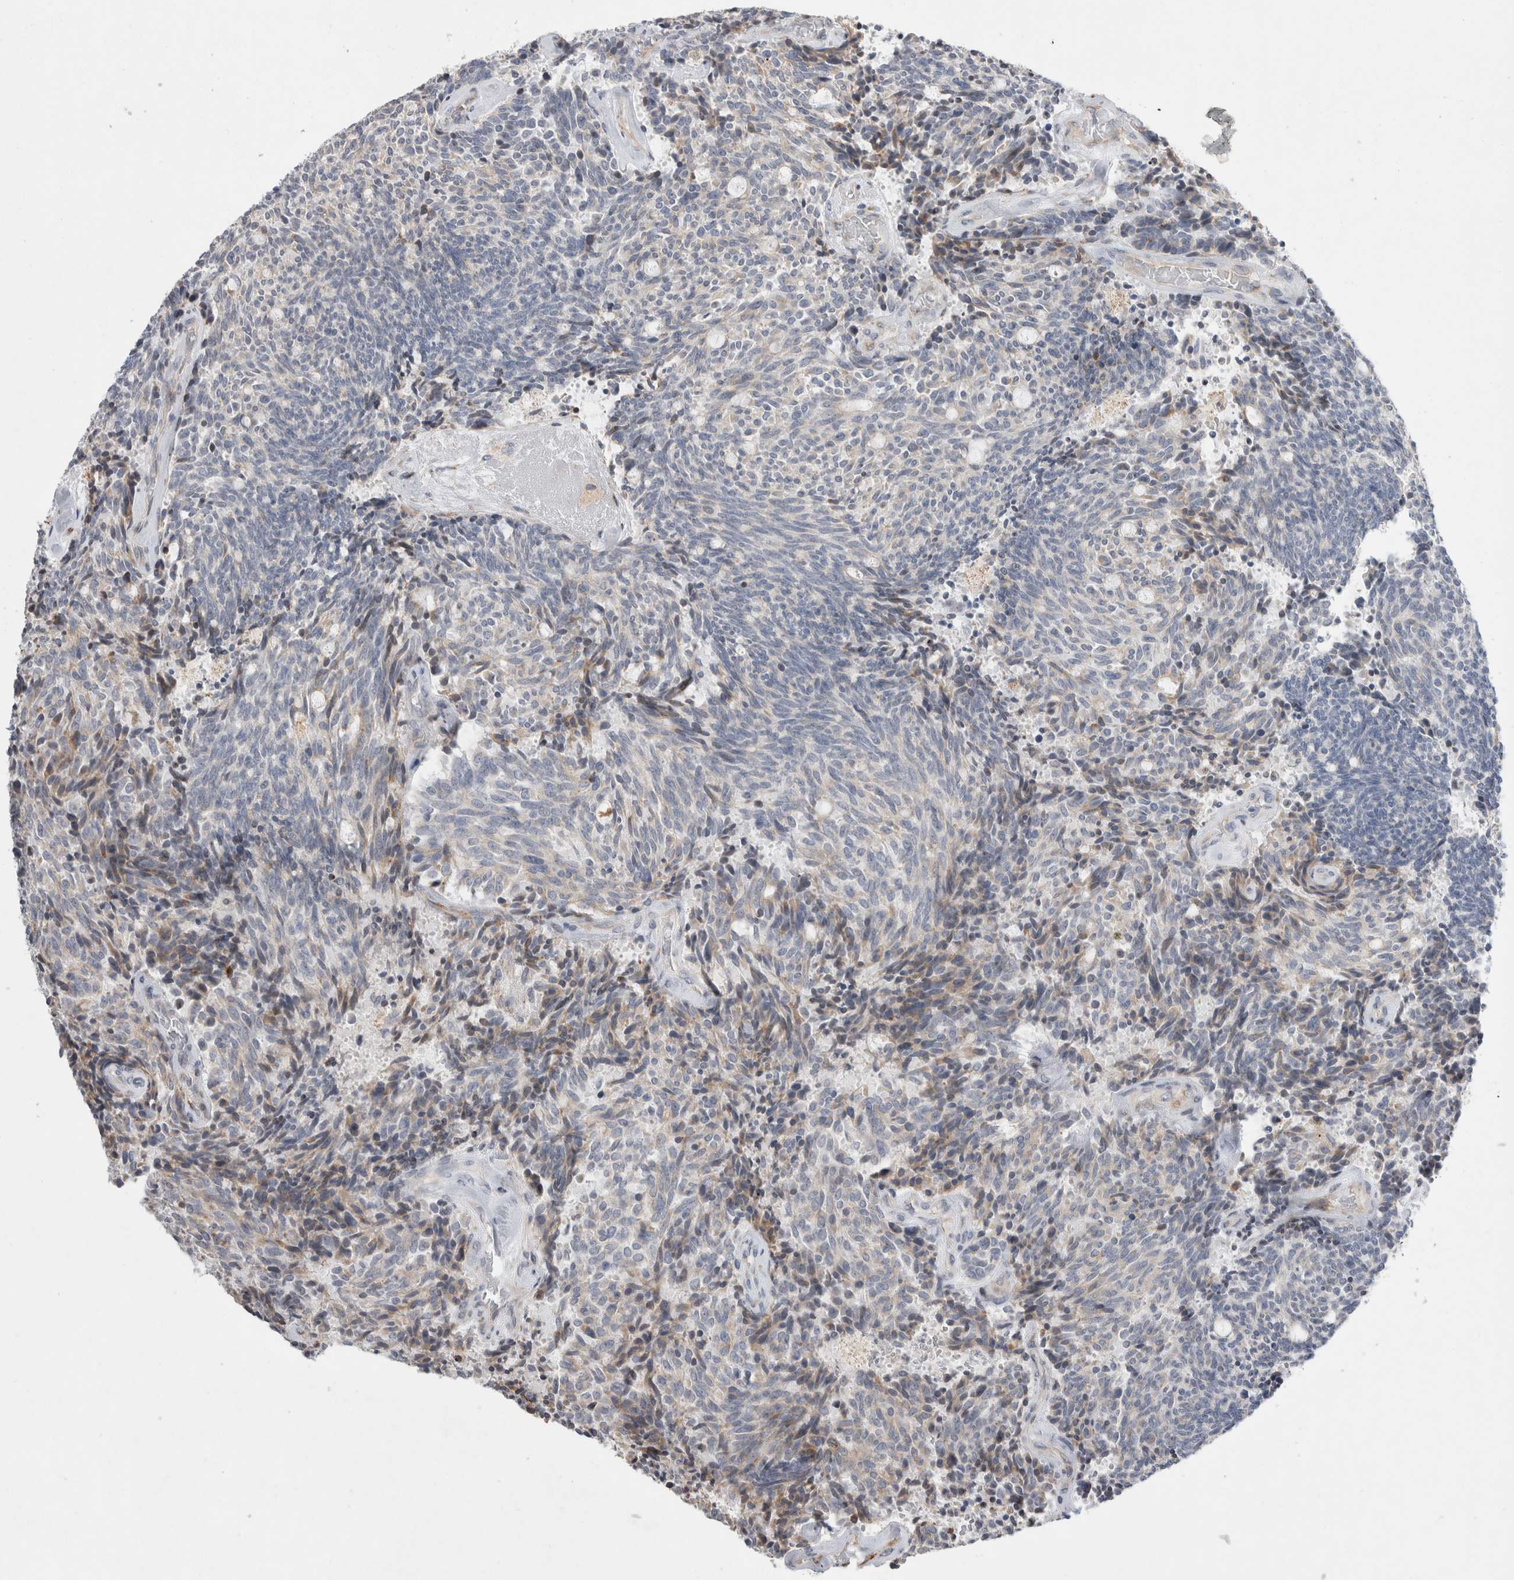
{"staining": {"intensity": "weak", "quantity": "<25%", "location": "cytoplasmic/membranous"}, "tissue": "carcinoid", "cell_type": "Tumor cells", "image_type": "cancer", "snomed": [{"axis": "morphology", "description": "Carcinoid, malignant, NOS"}, {"axis": "topography", "description": "Pancreas"}], "caption": "Immunohistochemical staining of human carcinoid exhibits no significant positivity in tumor cells. The staining was performed using DAB (3,3'-diaminobenzidine) to visualize the protein expression in brown, while the nuclei were stained in blue with hematoxylin (Magnification: 20x).", "gene": "TRMT9B", "patient": {"sex": "female", "age": 54}}